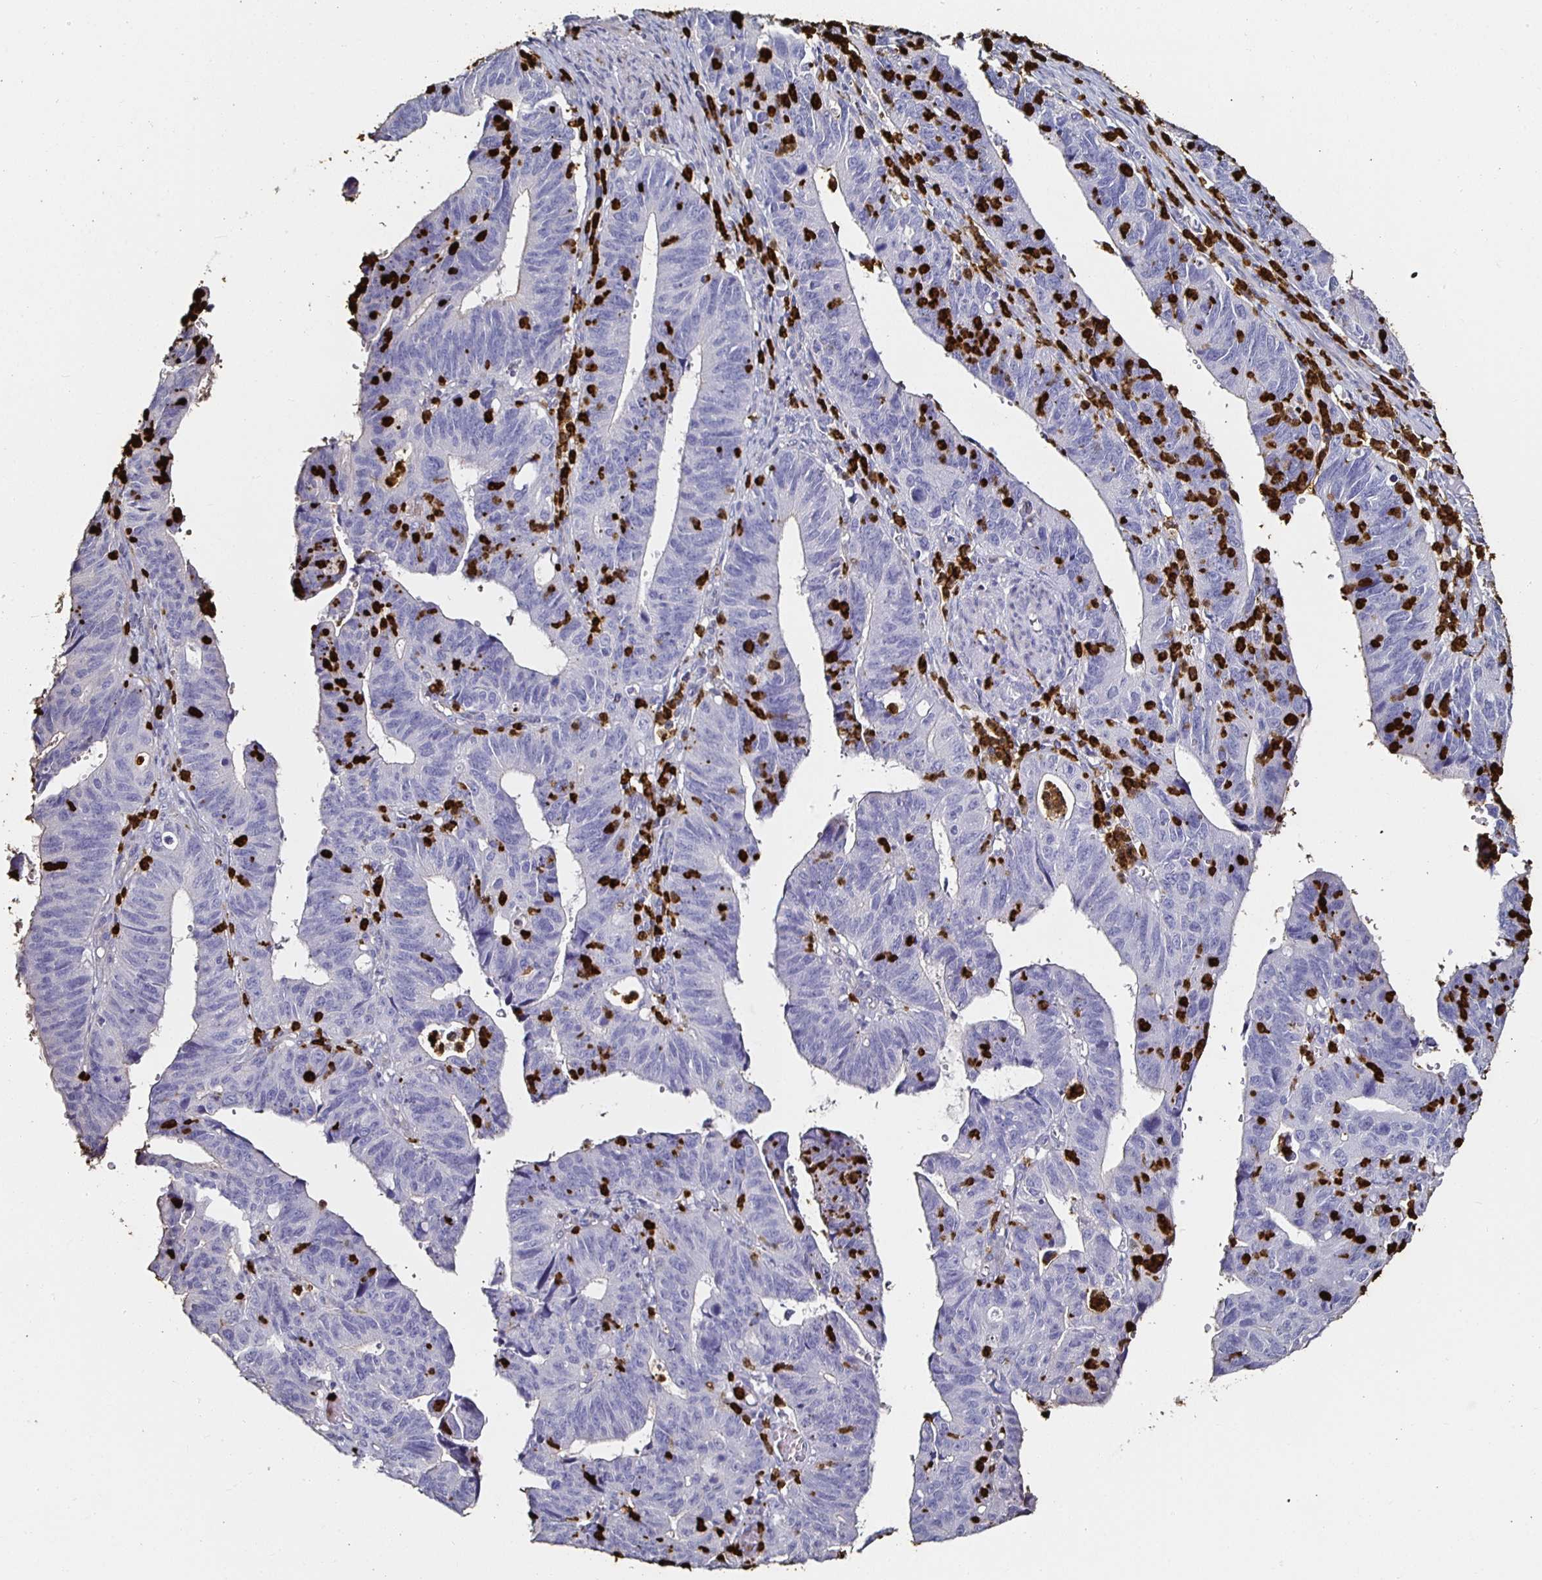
{"staining": {"intensity": "negative", "quantity": "none", "location": "none"}, "tissue": "stomach cancer", "cell_type": "Tumor cells", "image_type": "cancer", "snomed": [{"axis": "morphology", "description": "Adenocarcinoma, NOS"}, {"axis": "topography", "description": "Stomach"}], "caption": "Human stomach cancer (adenocarcinoma) stained for a protein using IHC shows no expression in tumor cells.", "gene": "TLR4", "patient": {"sex": "male", "age": 59}}